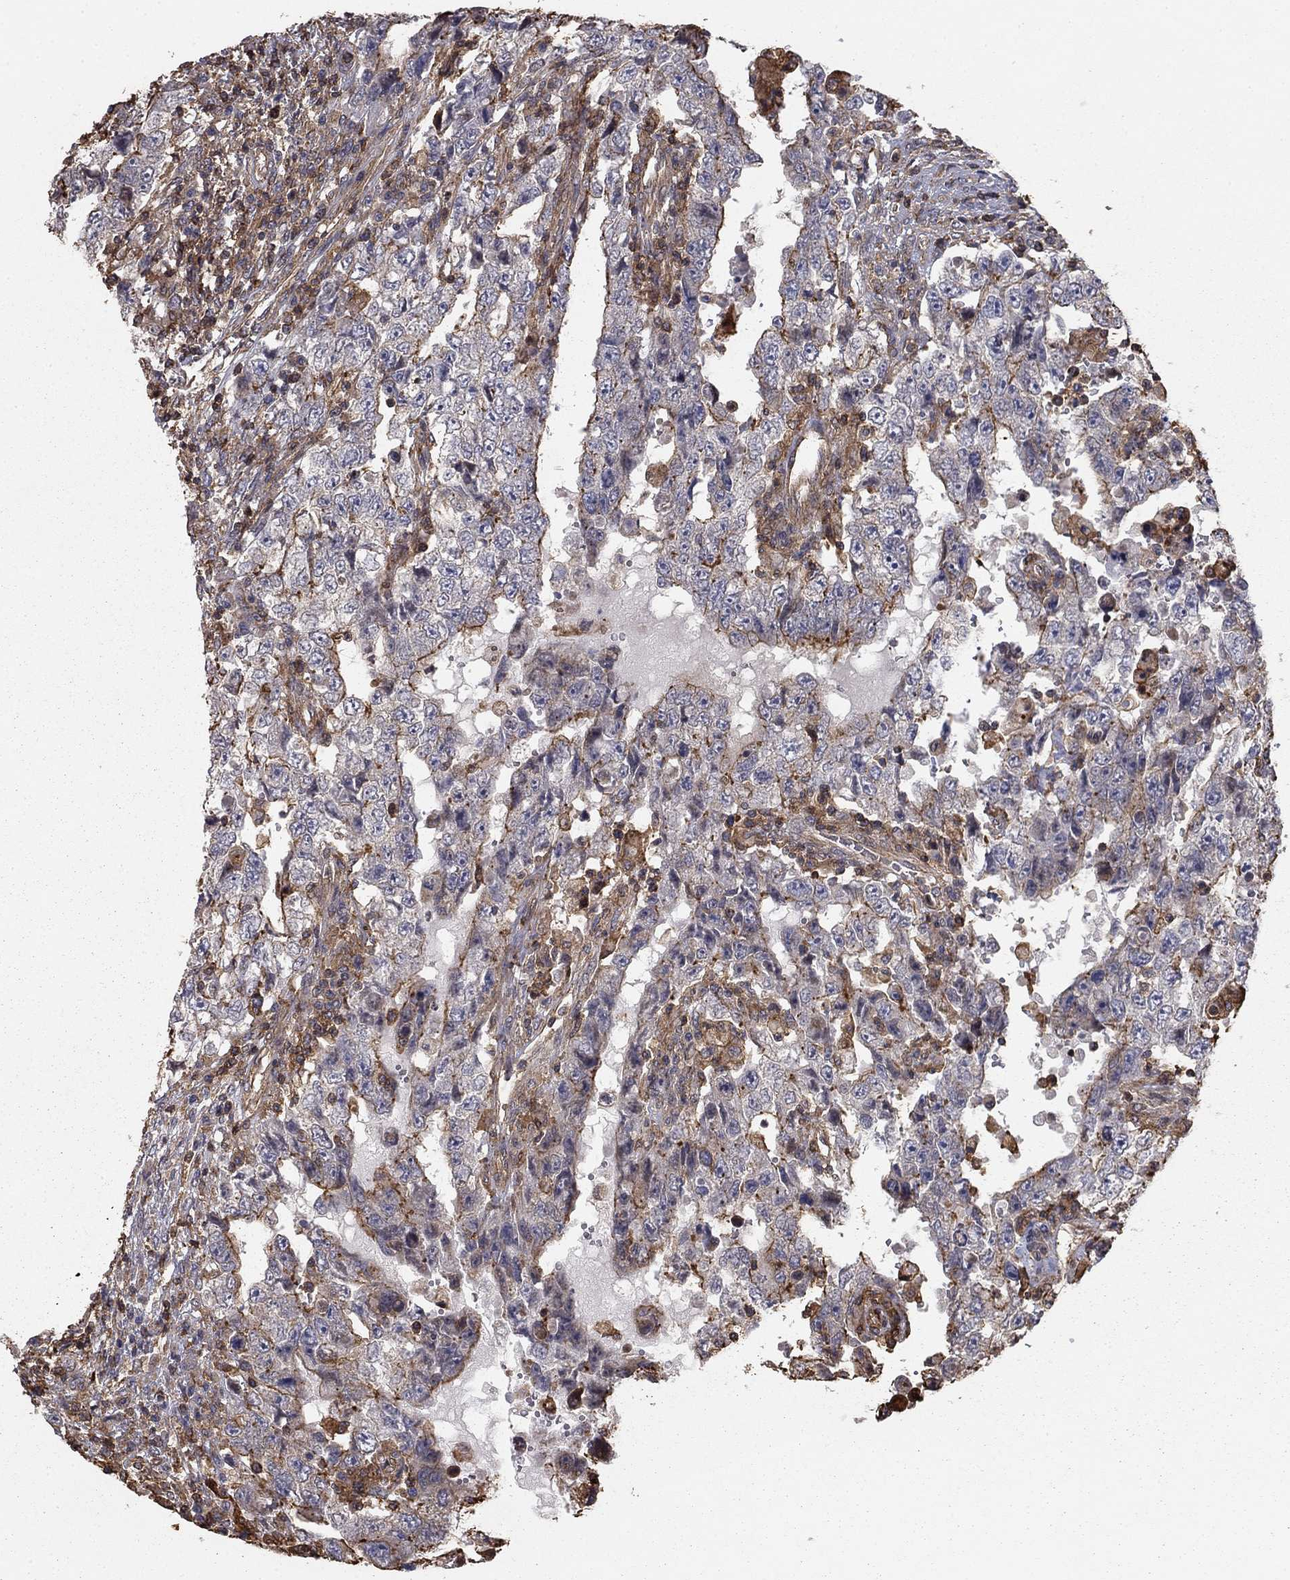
{"staining": {"intensity": "moderate", "quantity": "<25%", "location": "cytoplasmic/membranous"}, "tissue": "testis cancer", "cell_type": "Tumor cells", "image_type": "cancer", "snomed": [{"axis": "morphology", "description": "Carcinoma, Embryonal, NOS"}, {"axis": "topography", "description": "Testis"}], "caption": "Immunohistochemistry (DAB (3,3'-diaminobenzidine)) staining of testis cancer demonstrates moderate cytoplasmic/membranous protein positivity in approximately <25% of tumor cells.", "gene": "HABP4", "patient": {"sex": "male", "age": 26}}